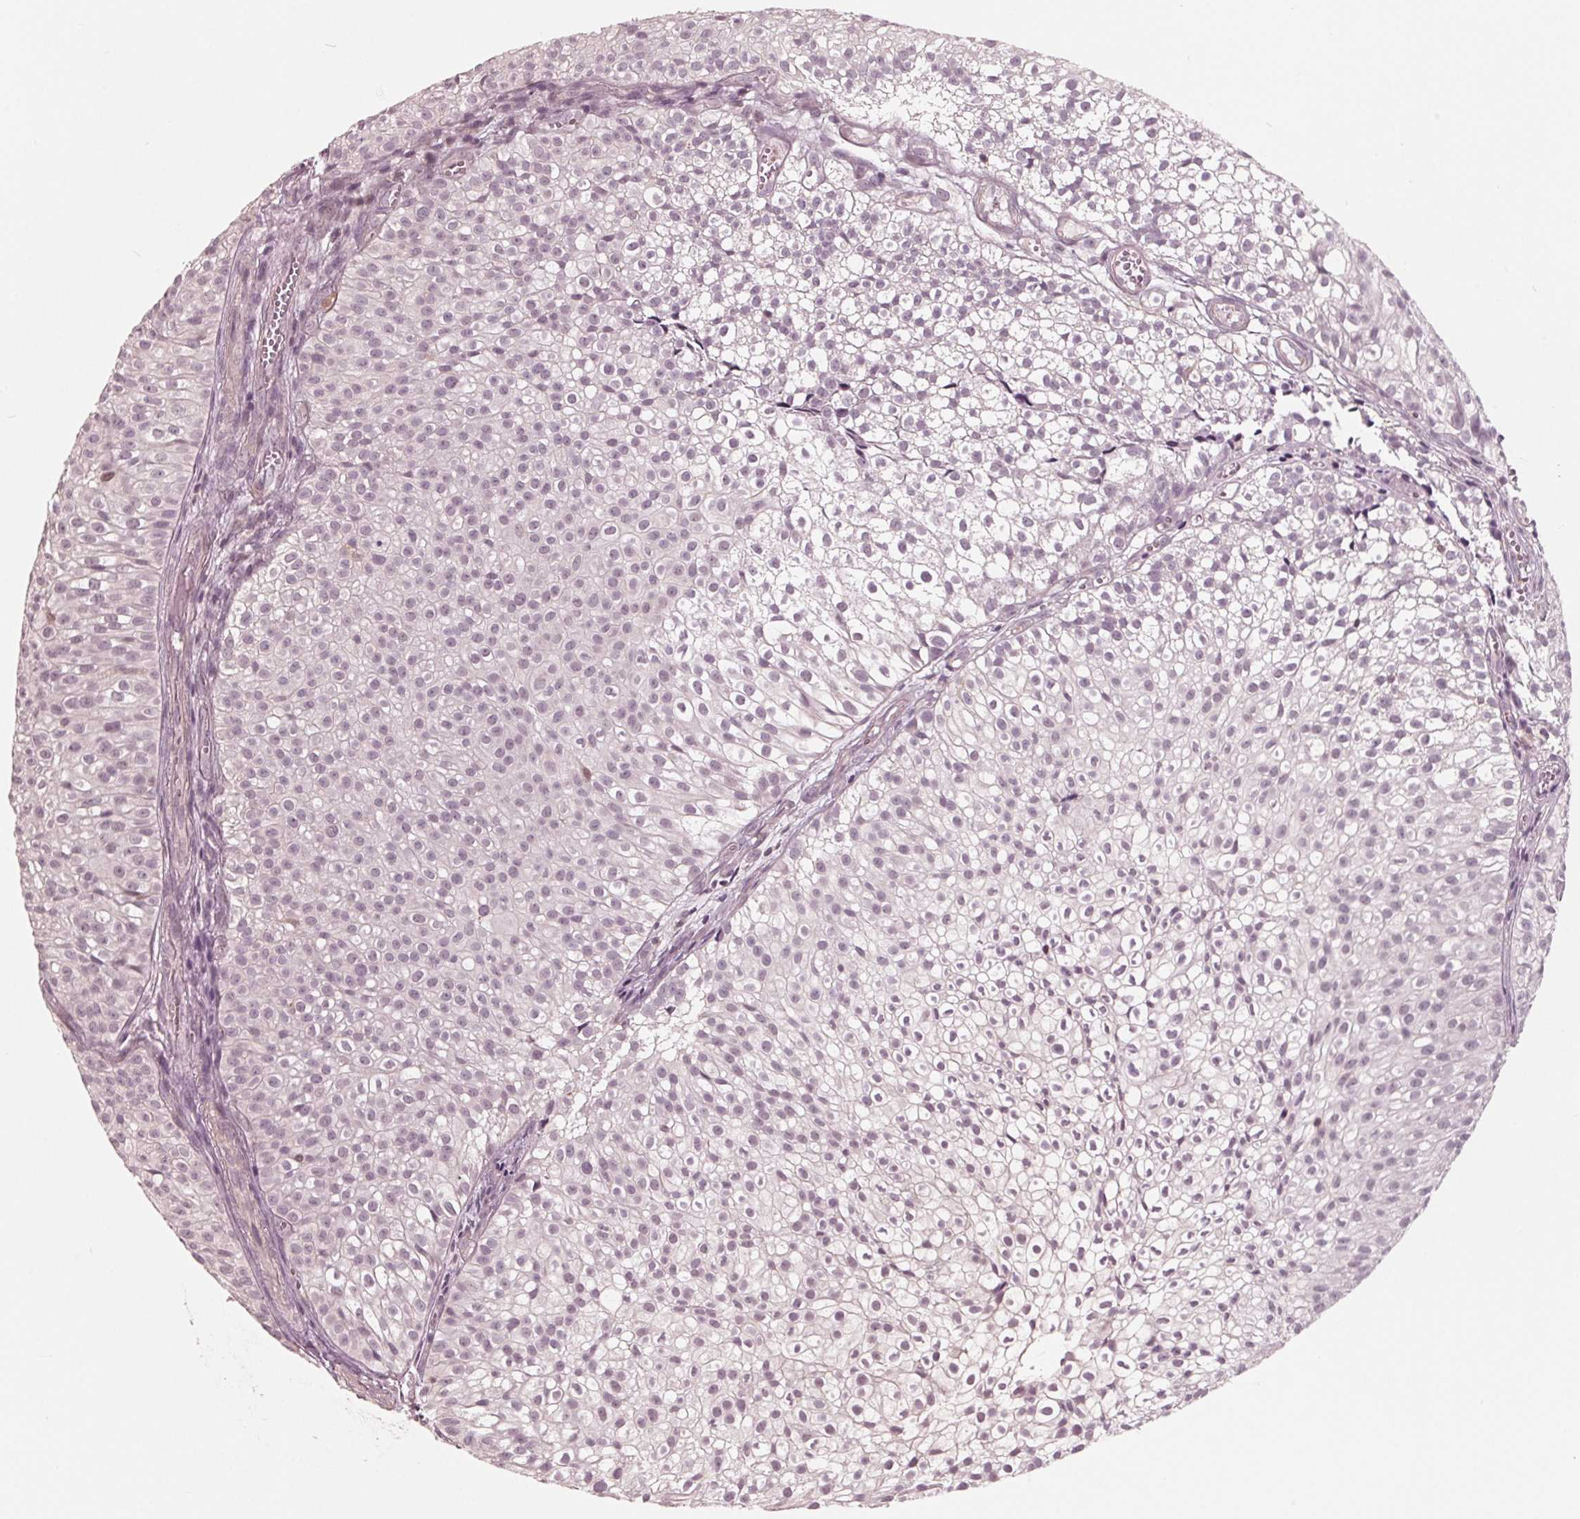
{"staining": {"intensity": "negative", "quantity": "none", "location": "none"}, "tissue": "urothelial cancer", "cell_type": "Tumor cells", "image_type": "cancer", "snomed": [{"axis": "morphology", "description": "Urothelial carcinoma, Low grade"}, {"axis": "topography", "description": "Urinary bladder"}], "caption": "The immunohistochemistry (IHC) image has no significant positivity in tumor cells of low-grade urothelial carcinoma tissue.", "gene": "ING3", "patient": {"sex": "male", "age": 70}}